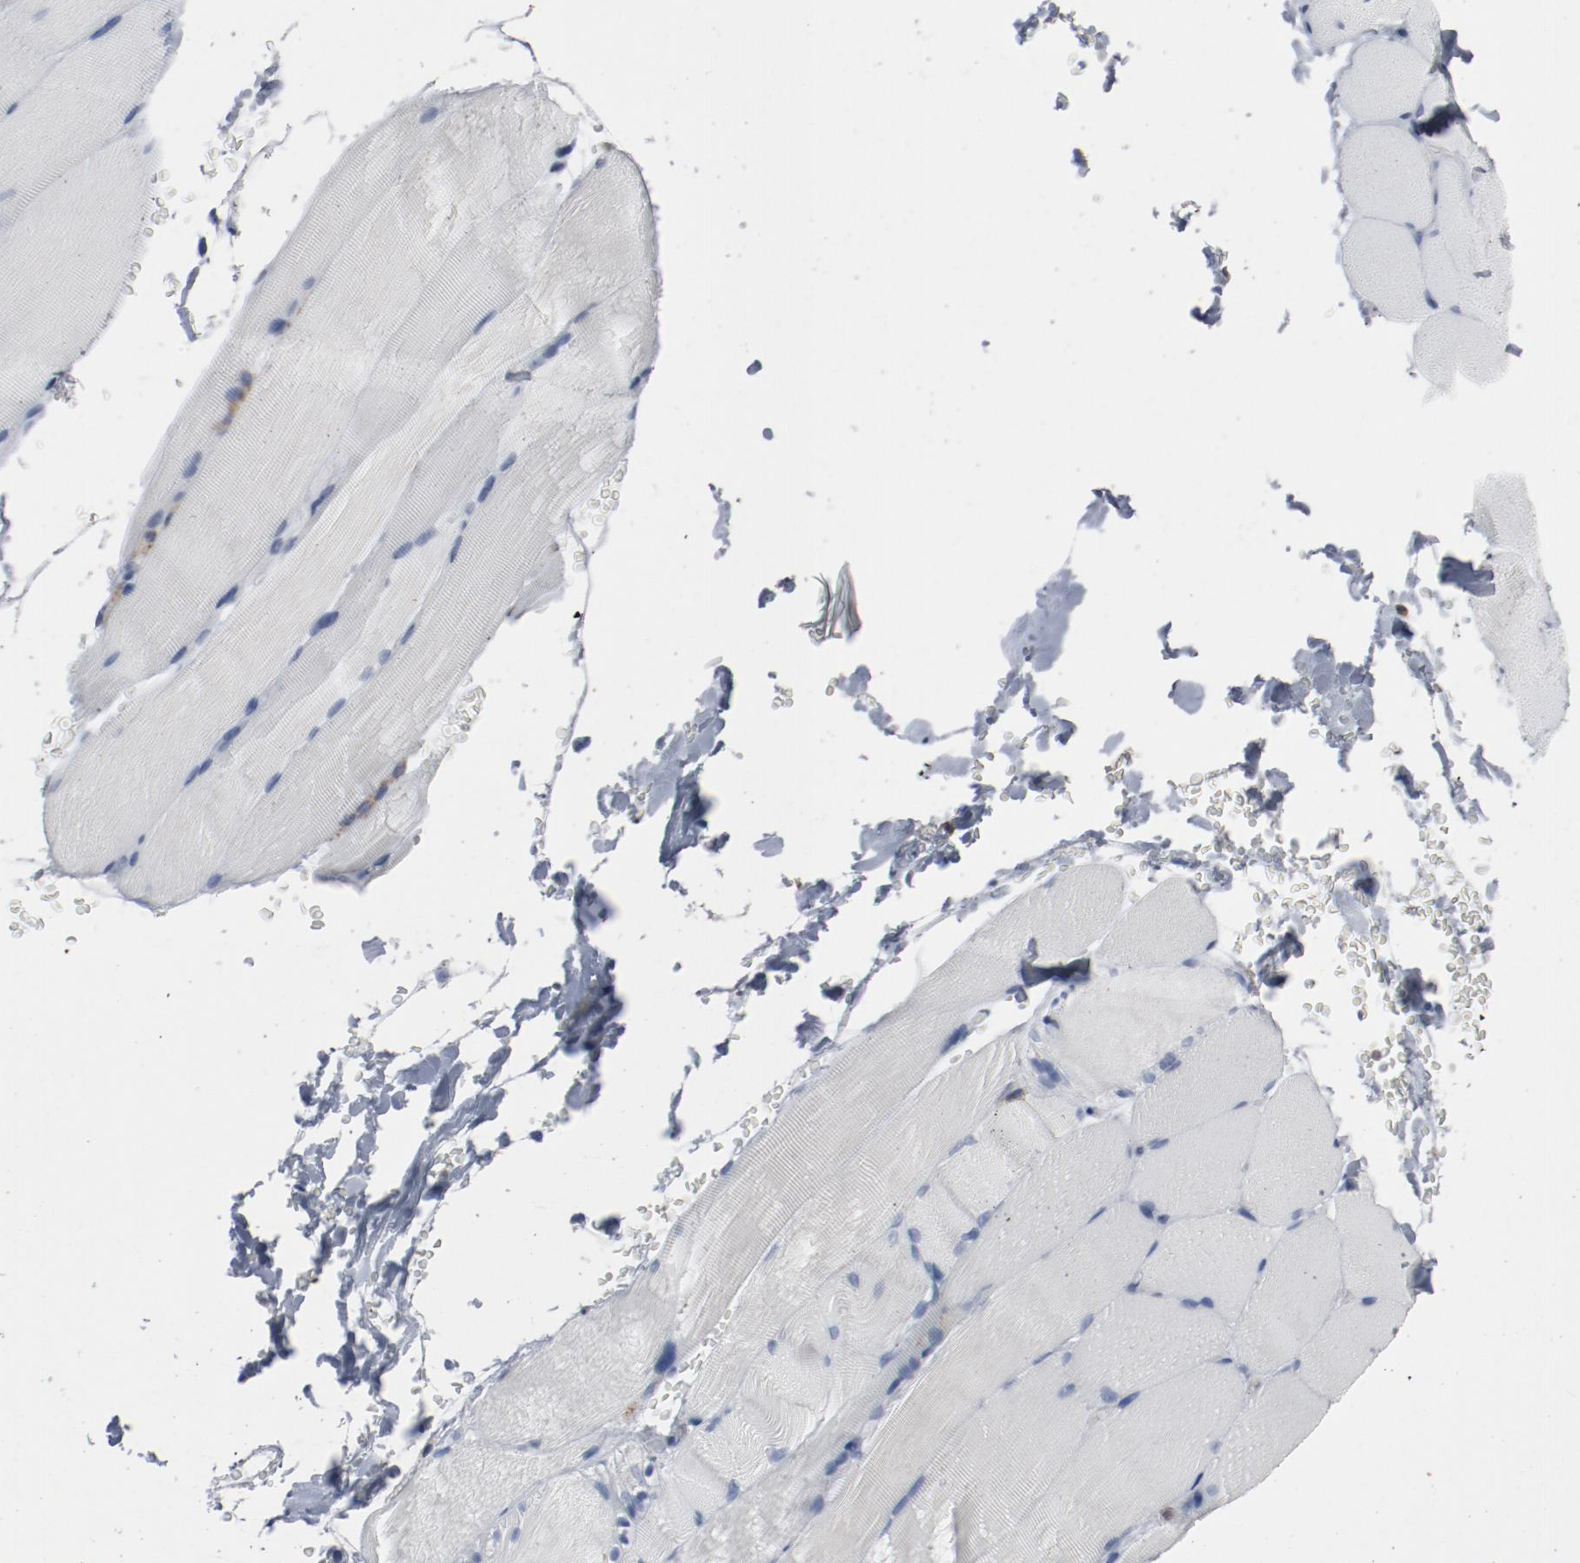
{"staining": {"intensity": "negative", "quantity": "none", "location": "none"}, "tissue": "skeletal muscle", "cell_type": "Myocytes", "image_type": "normal", "snomed": [{"axis": "morphology", "description": "Normal tissue, NOS"}, {"axis": "topography", "description": "Skeletal muscle"}, {"axis": "topography", "description": "Parathyroid gland"}], "caption": "IHC of normal skeletal muscle reveals no positivity in myocytes.", "gene": "LCP2", "patient": {"sex": "female", "age": 37}}